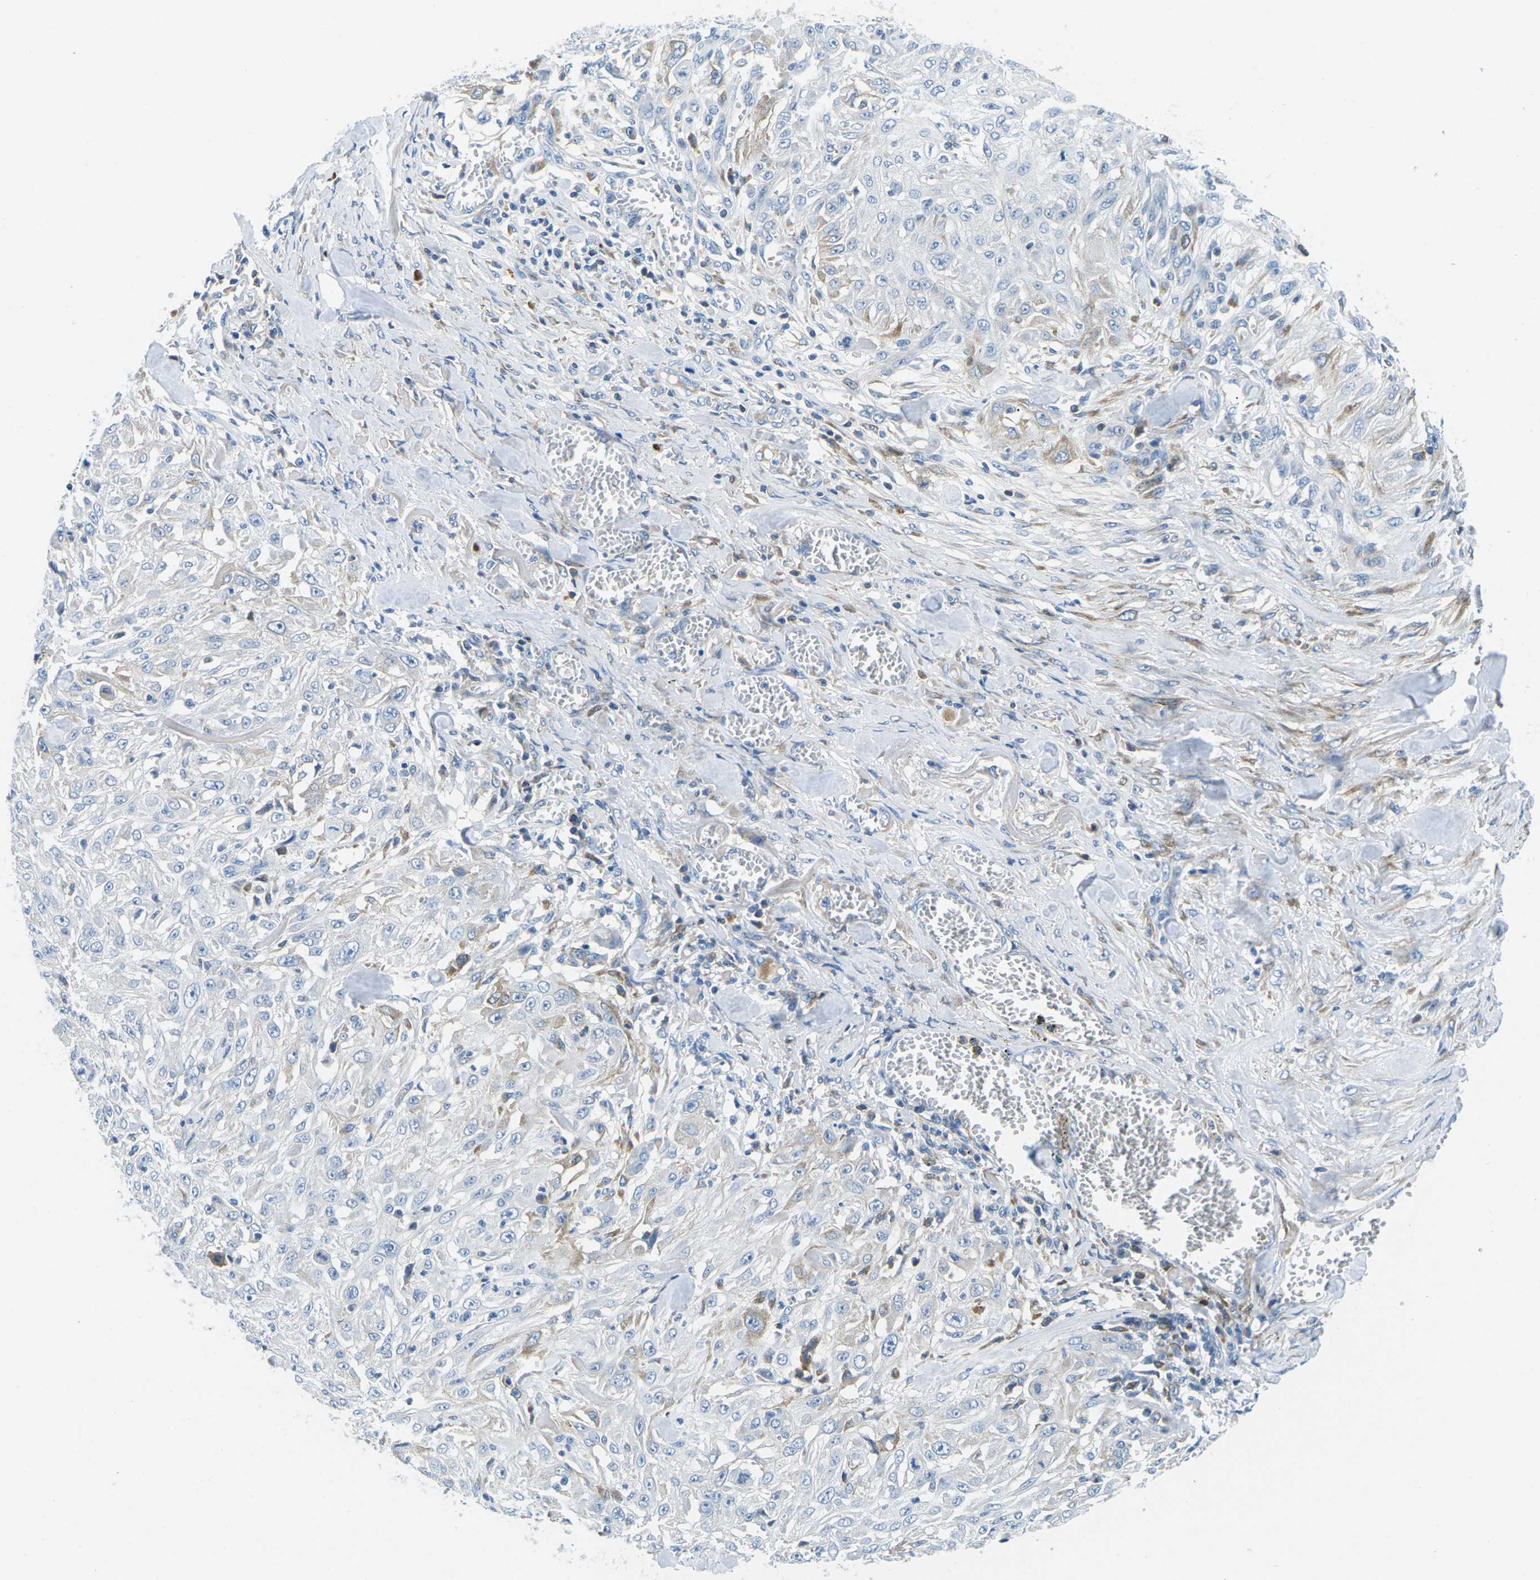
{"staining": {"intensity": "negative", "quantity": "none", "location": "none"}, "tissue": "skin cancer", "cell_type": "Tumor cells", "image_type": "cancer", "snomed": [{"axis": "morphology", "description": "Squamous cell carcinoma, NOS"}, {"axis": "morphology", "description": "Squamous cell carcinoma, metastatic, NOS"}, {"axis": "topography", "description": "Skin"}, {"axis": "topography", "description": "Lymph node"}], "caption": "This is a histopathology image of IHC staining of skin cancer, which shows no expression in tumor cells.", "gene": "CFB", "patient": {"sex": "male", "age": 75}}